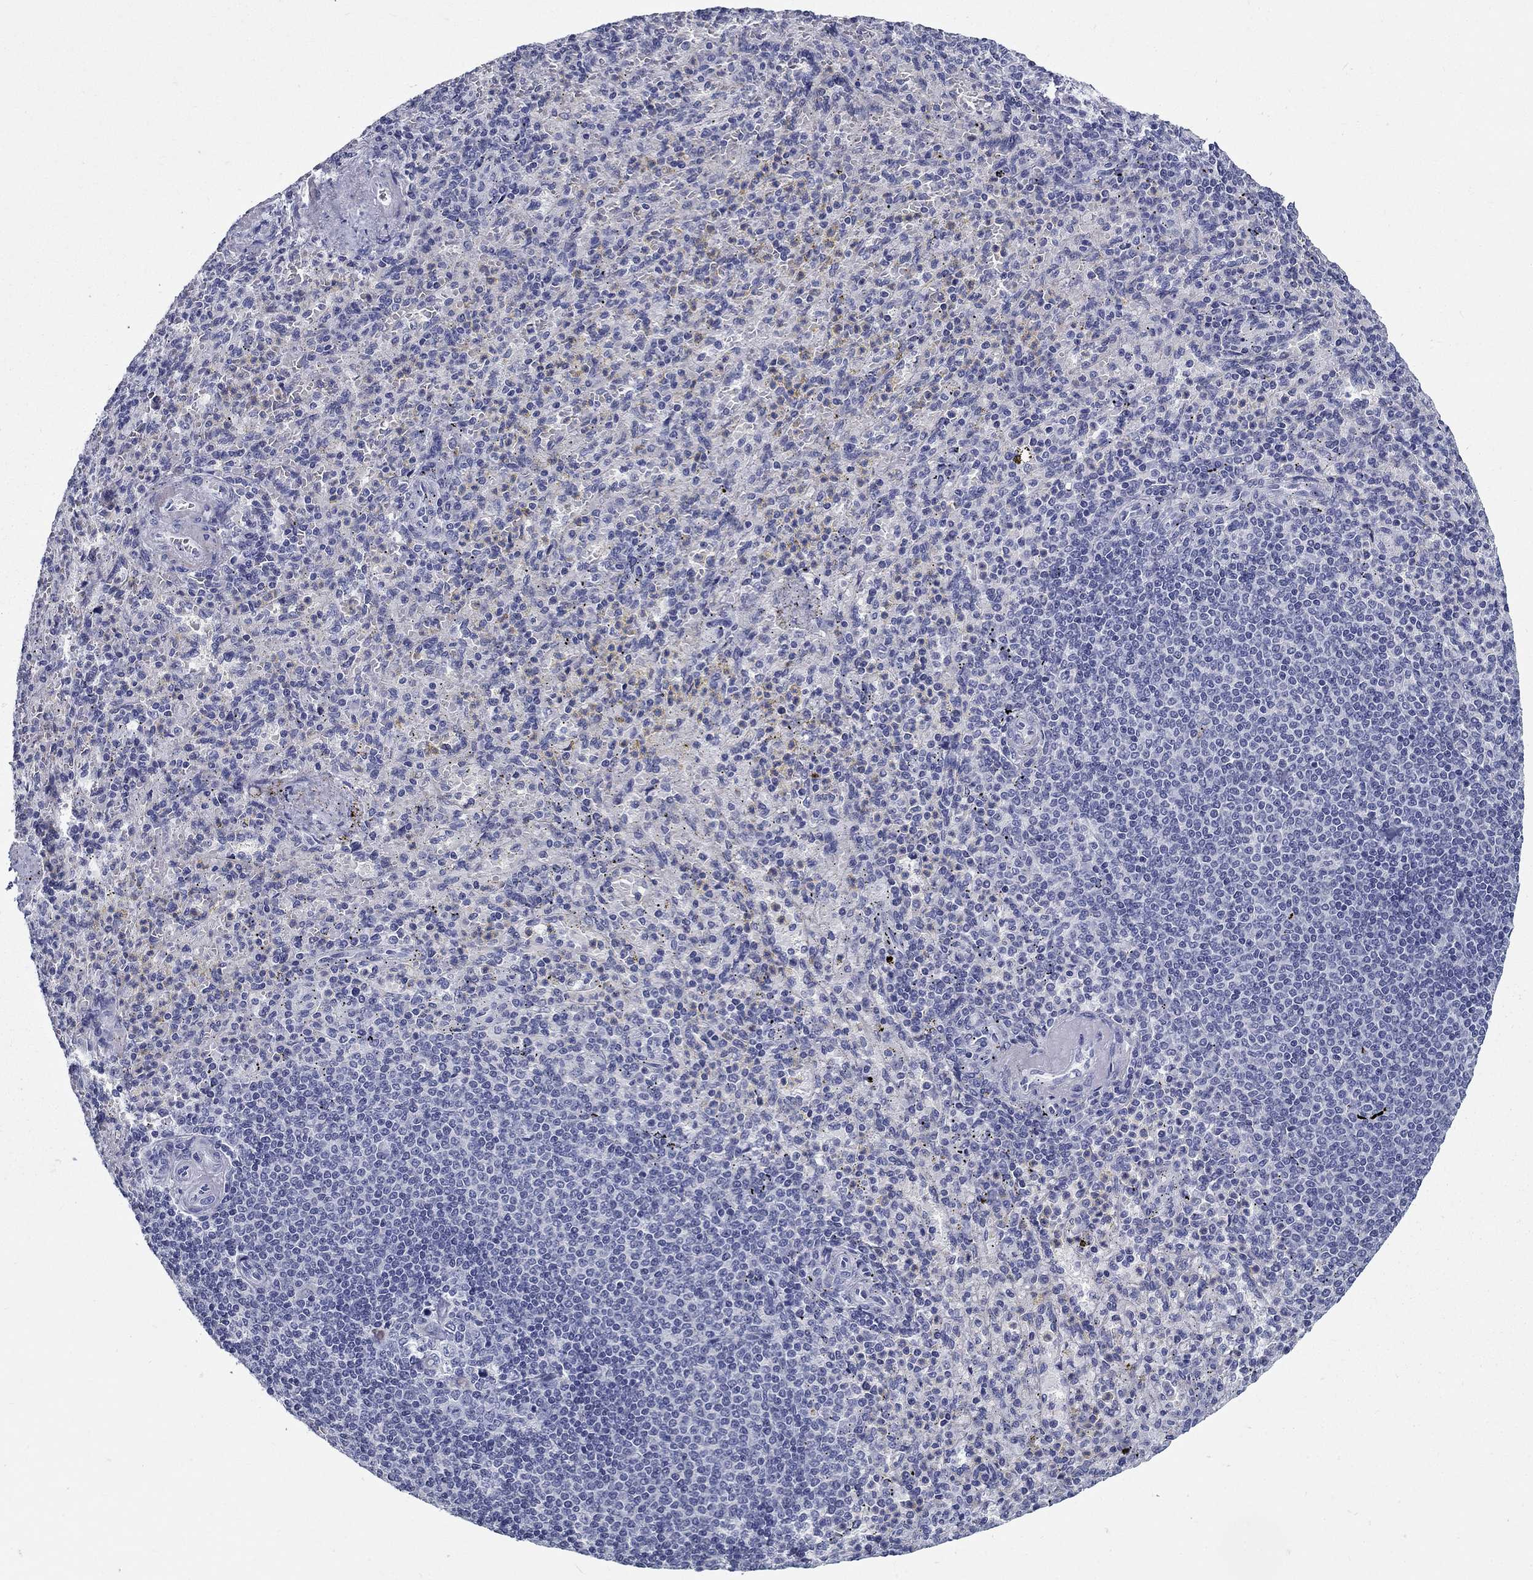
{"staining": {"intensity": "negative", "quantity": "none", "location": "none"}, "tissue": "spleen", "cell_type": "Cells in red pulp", "image_type": "normal", "snomed": [{"axis": "morphology", "description": "Normal tissue, NOS"}, {"axis": "topography", "description": "Spleen"}], "caption": "The photomicrograph demonstrates no staining of cells in red pulp in unremarkable spleen.", "gene": "C4orf19", "patient": {"sex": "female", "age": 74}}